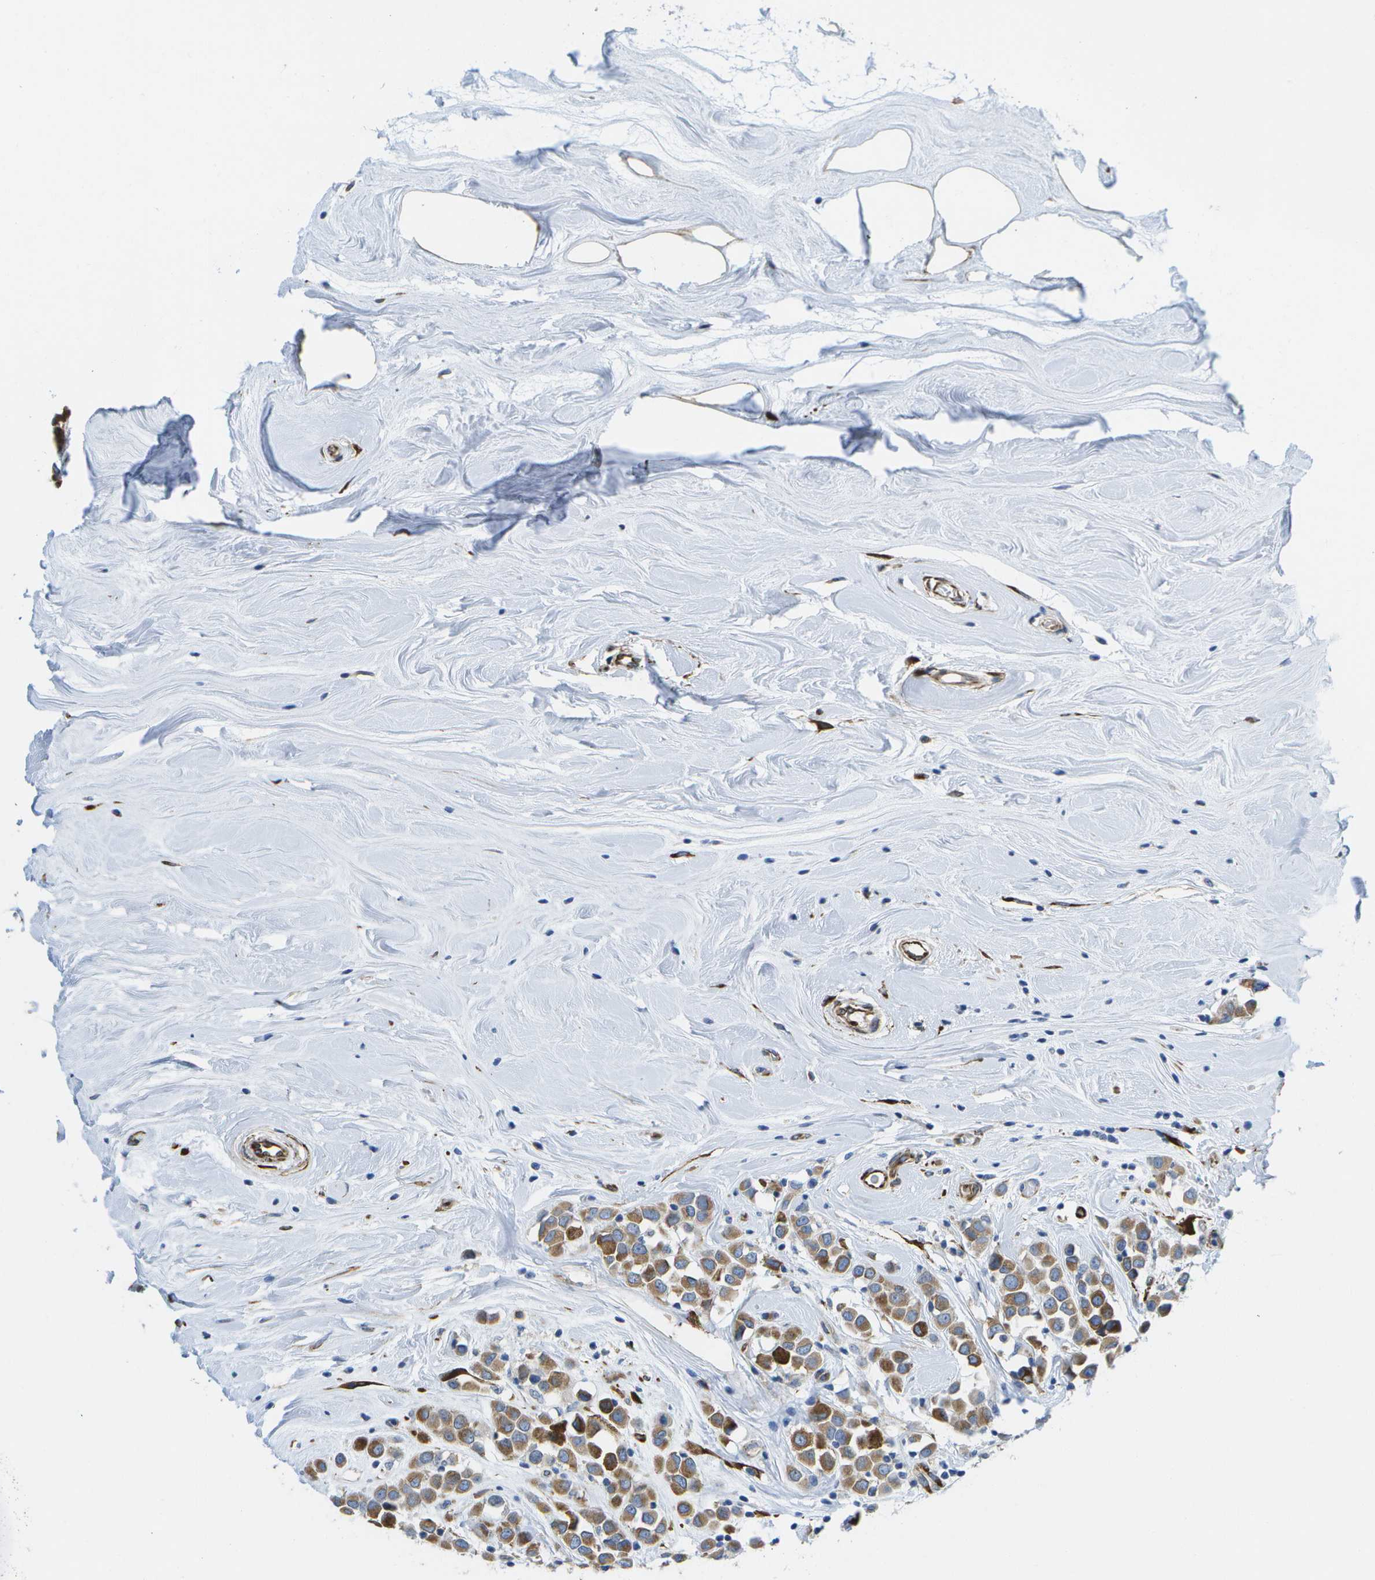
{"staining": {"intensity": "strong", "quantity": ">75%", "location": "cytoplasmic/membranous"}, "tissue": "breast cancer", "cell_type": "Tumor cells", "image_type": "cancer", "snomed": [{"axis": "morphology", "description": "Duct carcinoma"}, {"axis": "topography", "description": "Breast"}], "caption": "Infiltrating ductal carcinoma (breast) stained with a brown dye displays strong cytoplasmic/membranous positive positivity in approximately >75% of tumor cells.", "gene": "ZDHHC17", "patient": {"sex": "female", "age": 61}}